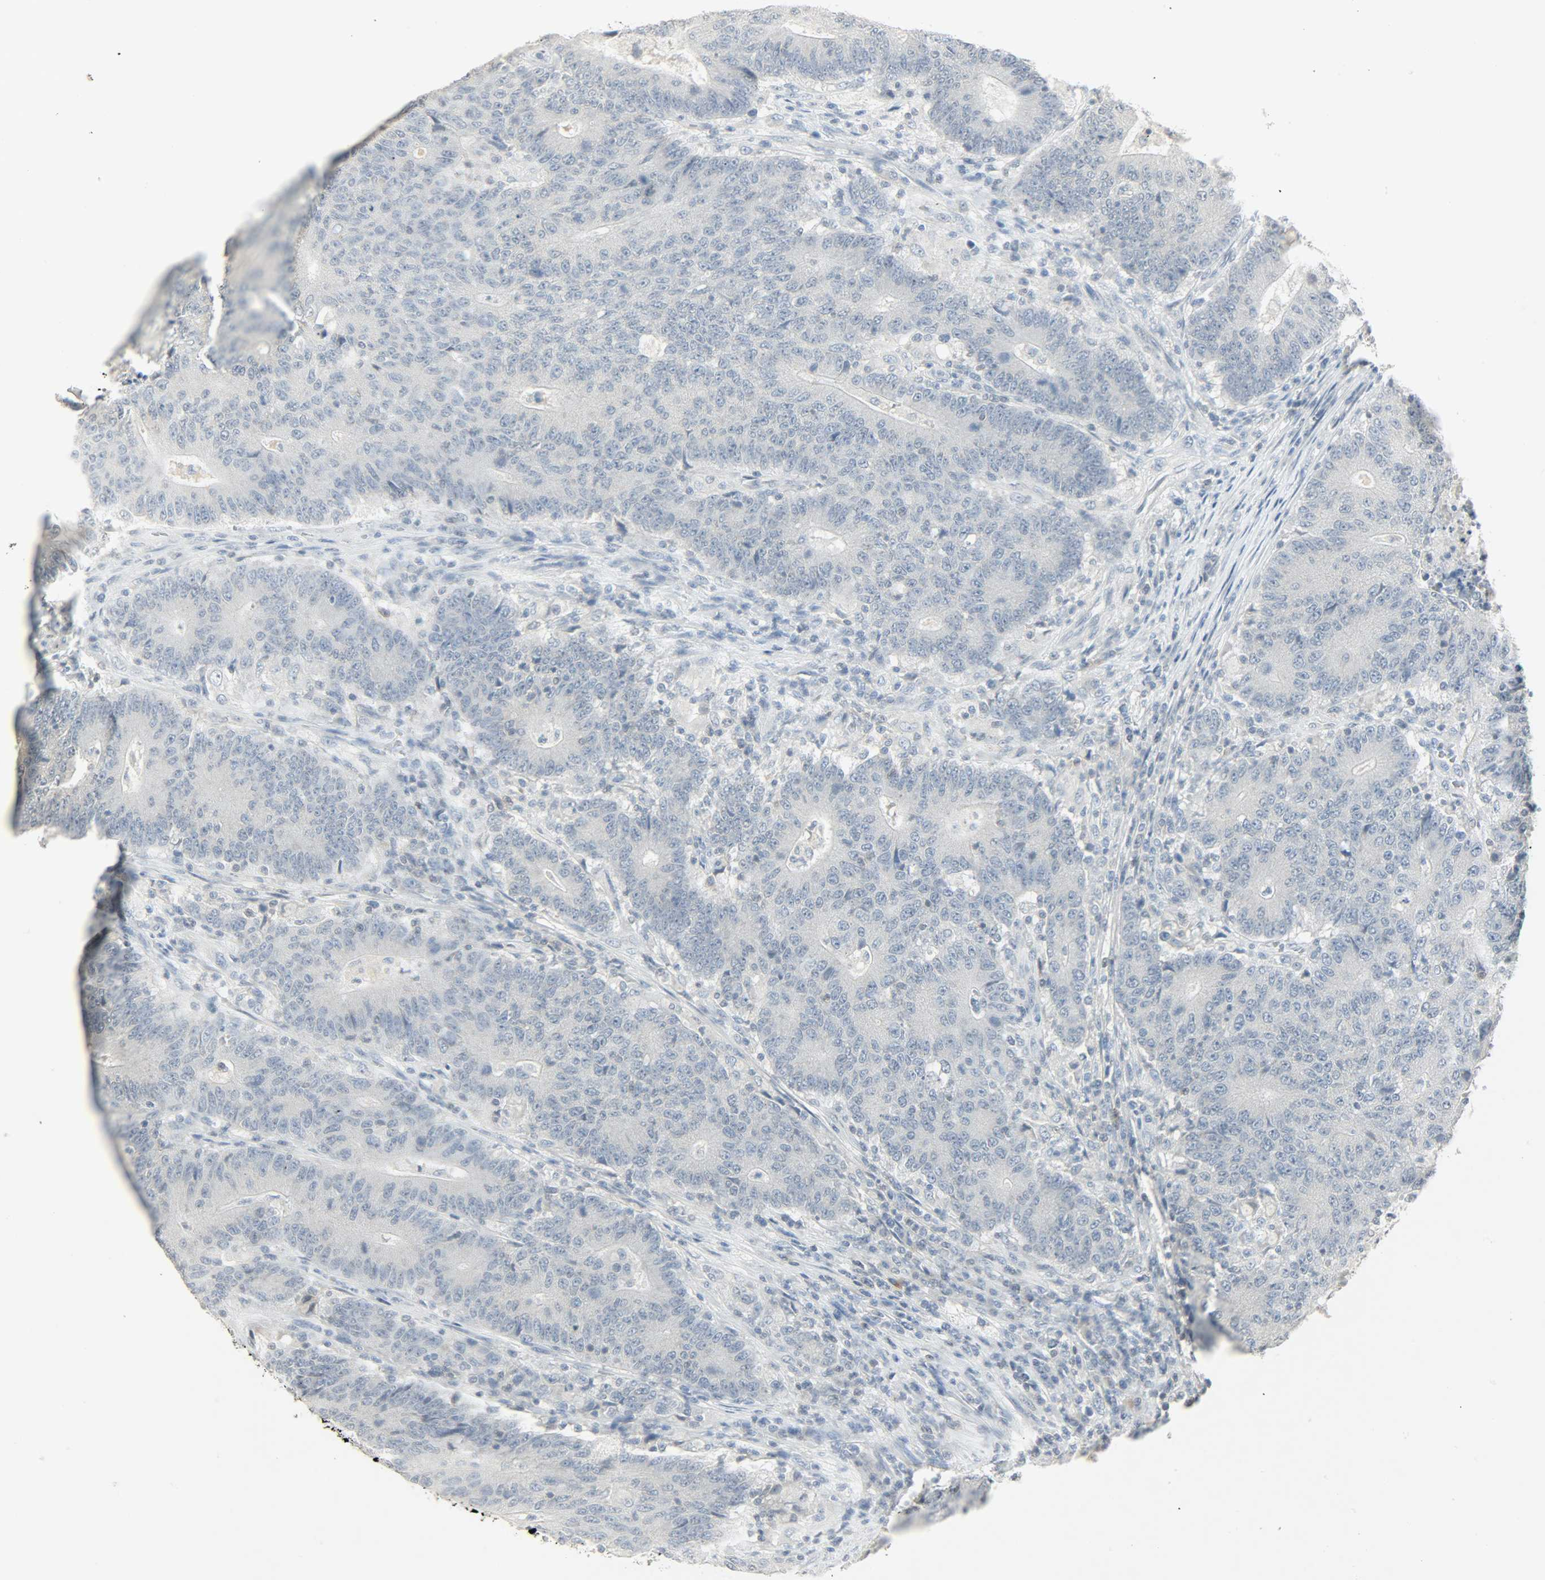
{"staining": {"intensity": "negative", "quantity": "none", "location": "none"}, "tissue": "colorectal cancer", "cell_type": "Tumor cells", "image_type": "cancer", "snomed": [{"axis": "morphology", "description": "Normal tissue, NOS"}, {"axis": "morphology", "description": "Adenocarcinoma, NOS"}, {"axis": "topography", "description": "Colon"}], "caption": "The IHC micrograph has no significant staining in tumor cells of colorectal cancer tissue.", "gene": "CAMK4", "patient": {"sex": "female", "age": 75}}